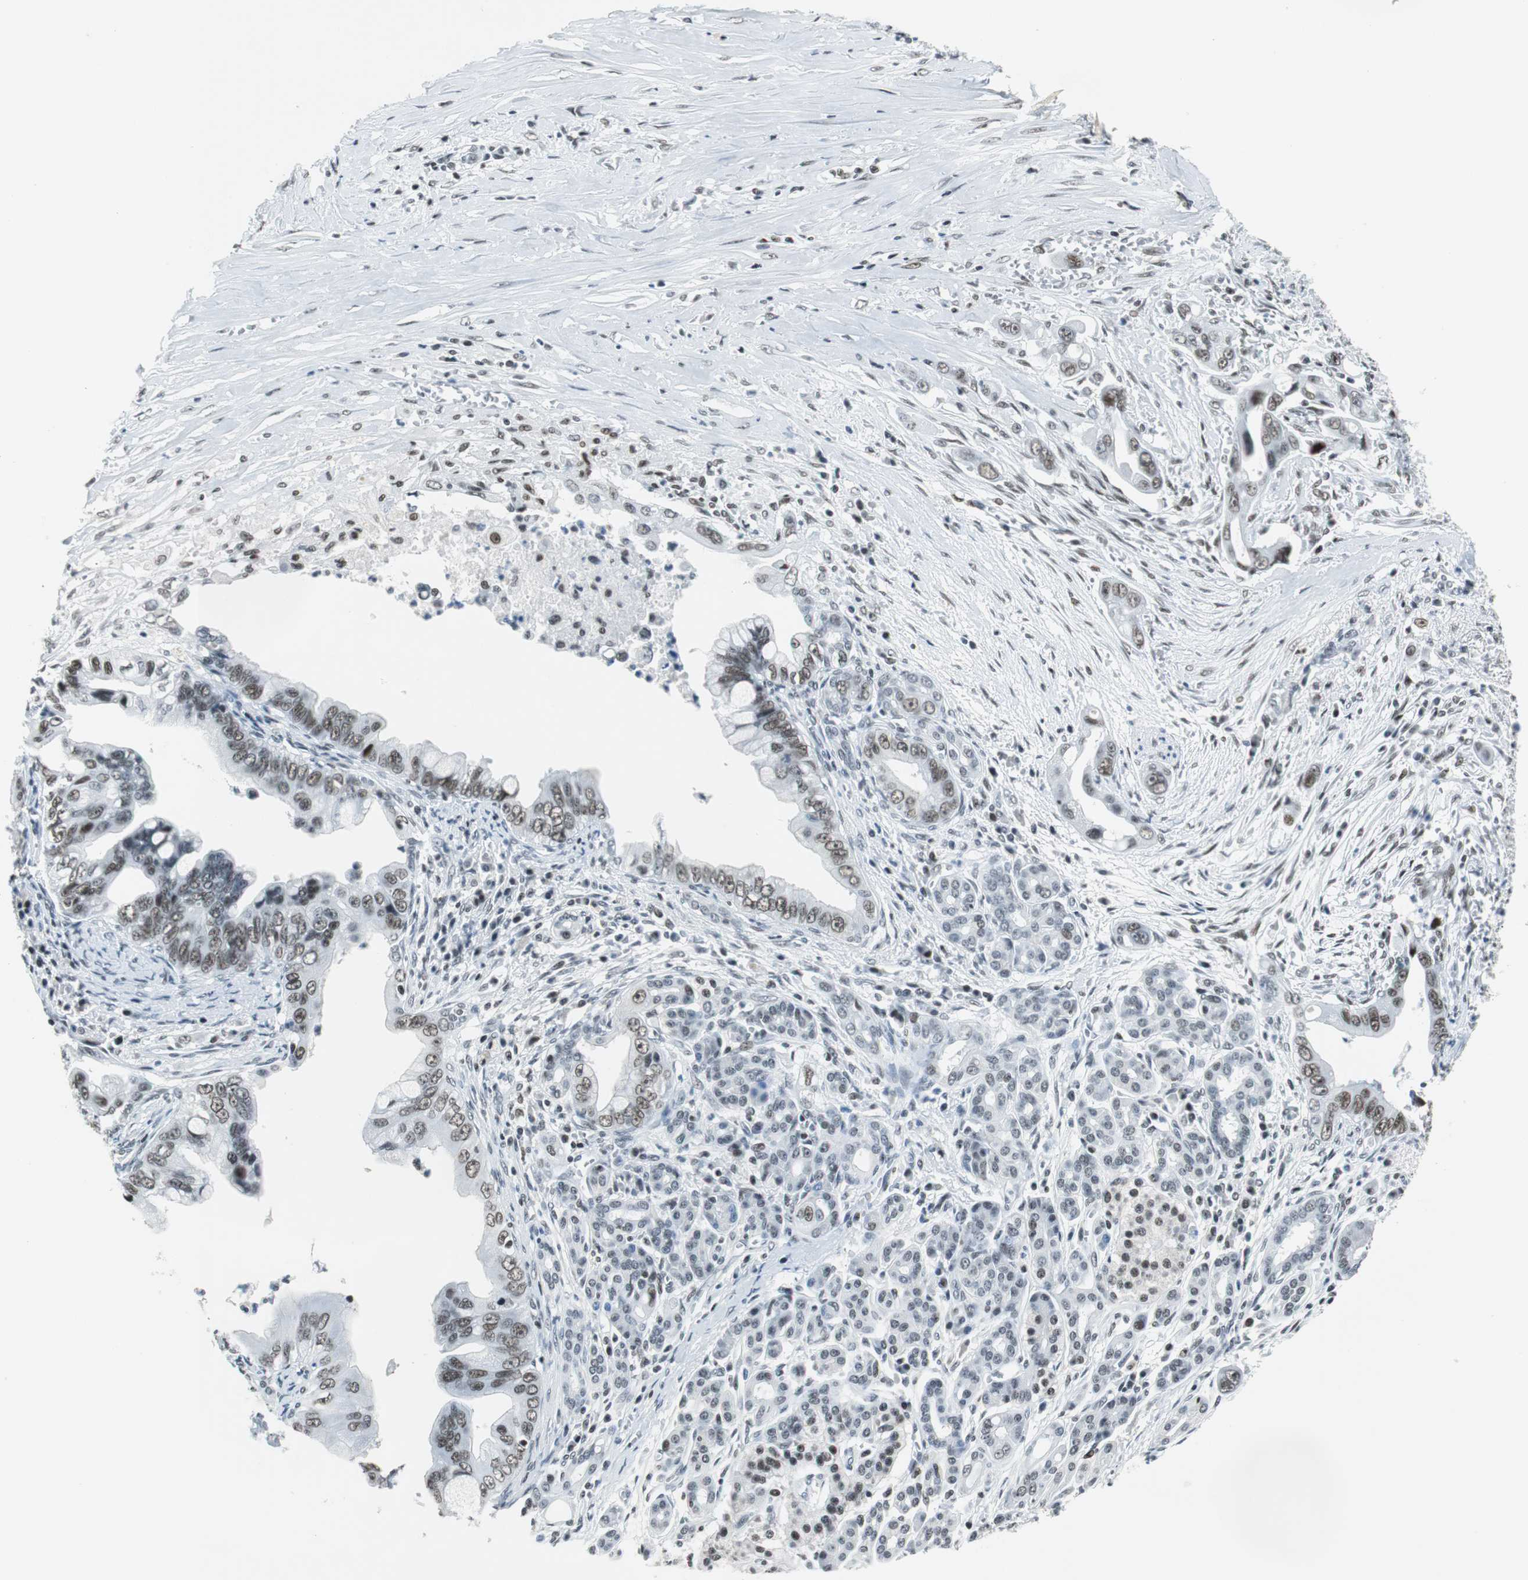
{"staining": {"intensity": "weak", "quantity": "25%-75%", "location": "nuclear"}, "tissue": "pancreatic cancer", "cell_type": "Tumor cells", "image_type": "cancer", "snomed": [{"axis": "morphology", "description": "Adenocarcinoma, NOS"}, {"axis": "topography", "description": "Pancreas"}], "caption": "This micrograph displays immunohistochemistry staining of adenocarcinoma (pancreatic), with low weak nuclear positivity in about 25%-75% of tumor cells.", "gene": "HDAC3", "patient": {"sex": "male", "age": 59}}